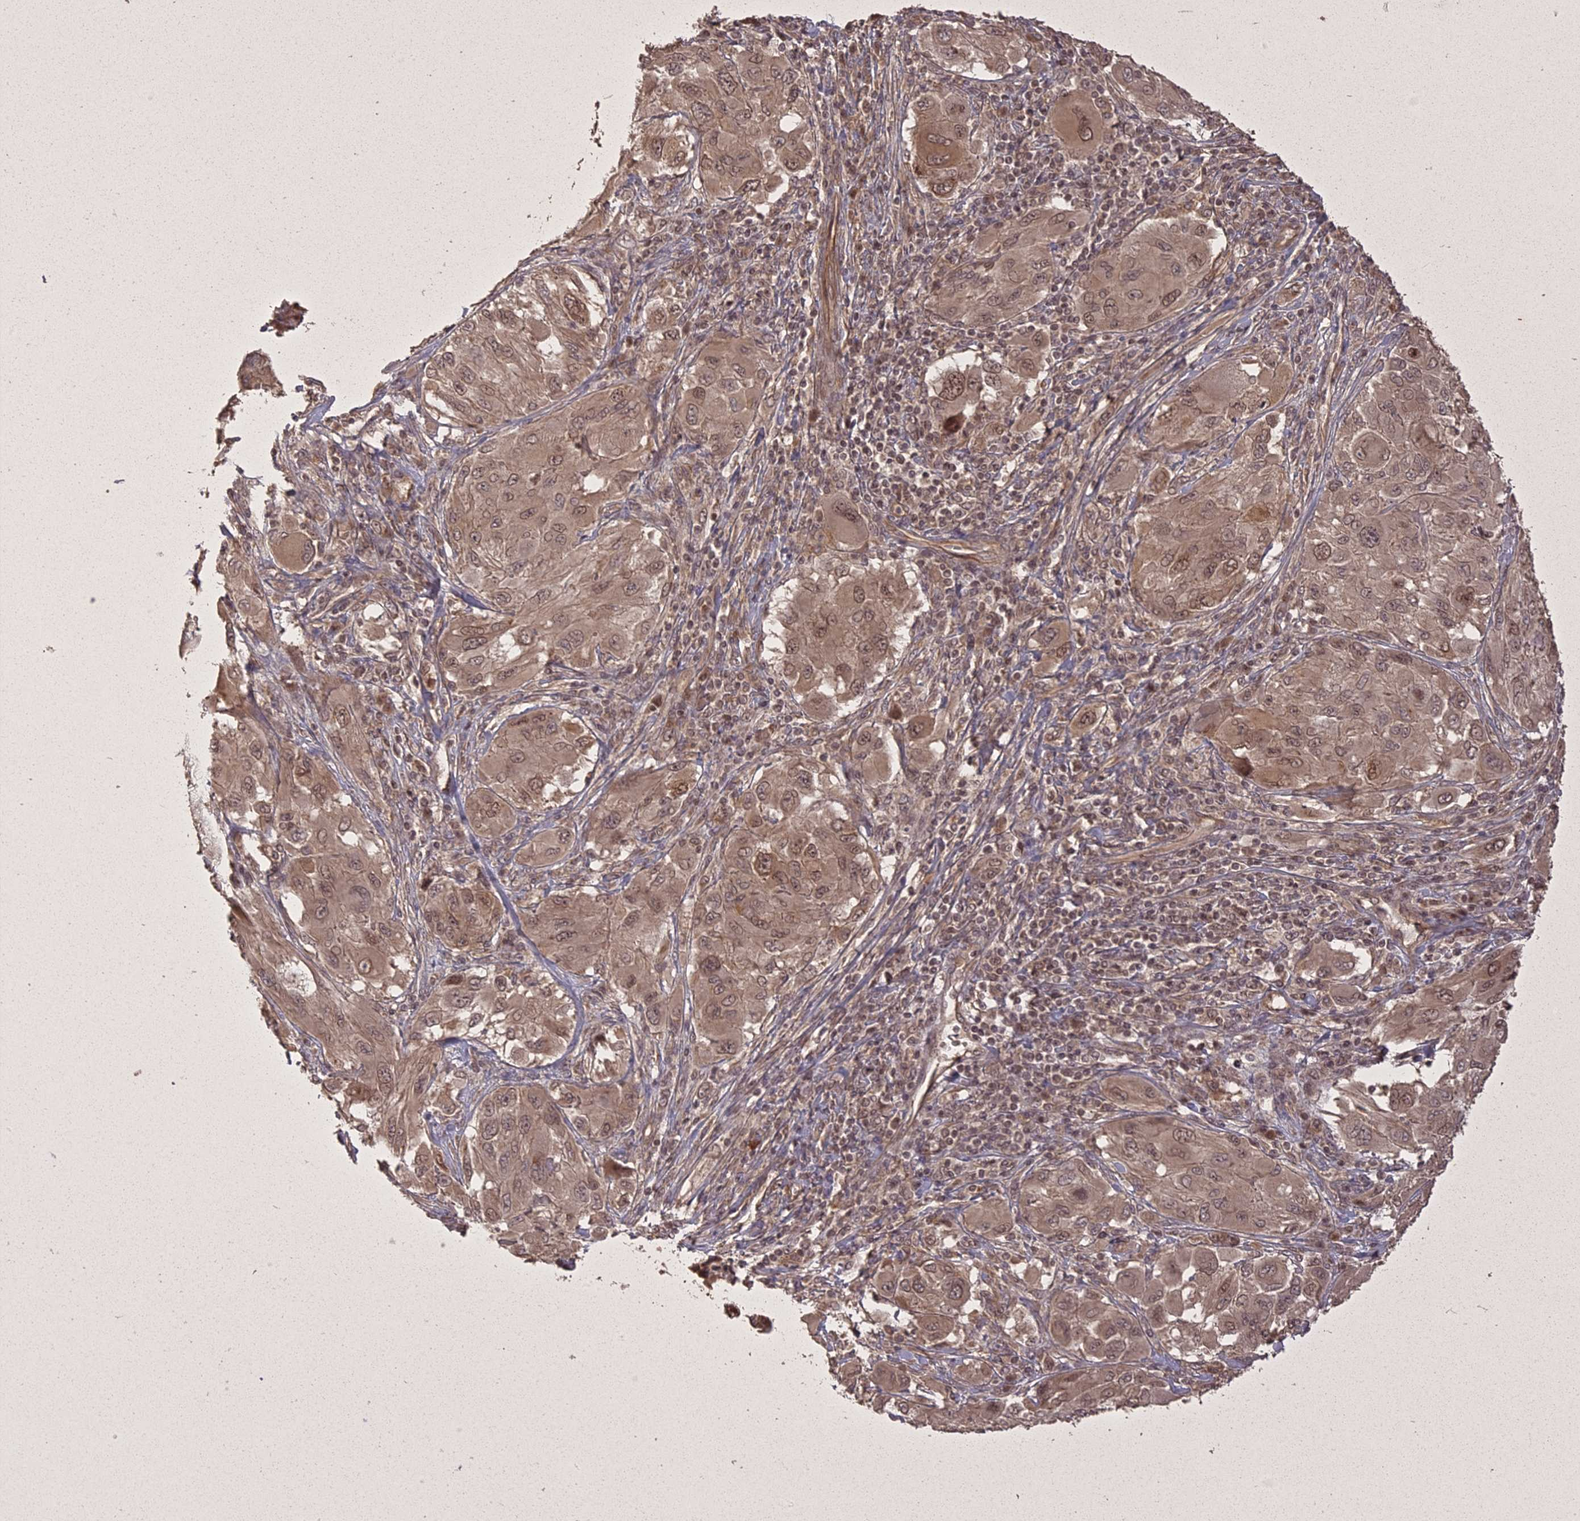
{"staining": {"intensity": "moderate", "quantity": ">75%", "location": "cytoplasmic/membranous,nuclear"}, "tissue": "melanoma", "cell_type": "Tumor cells", "image_type": "cancer", "snomed": [{"axis": "morphology", "description": "Malignant melanoma, NOS"}, {"axis": "topography", "description": "Skin"}], "caption": "Protein expression analysis of malignant melanoma shows moderate cytoplasmic/membranous and nuclear positivity in approximately >75% of tumor cells. The protein is shown in brown color, while the nuclei are stained blue.", "gene": "ING5", "patient": {"sex": "female", "age": 91}}